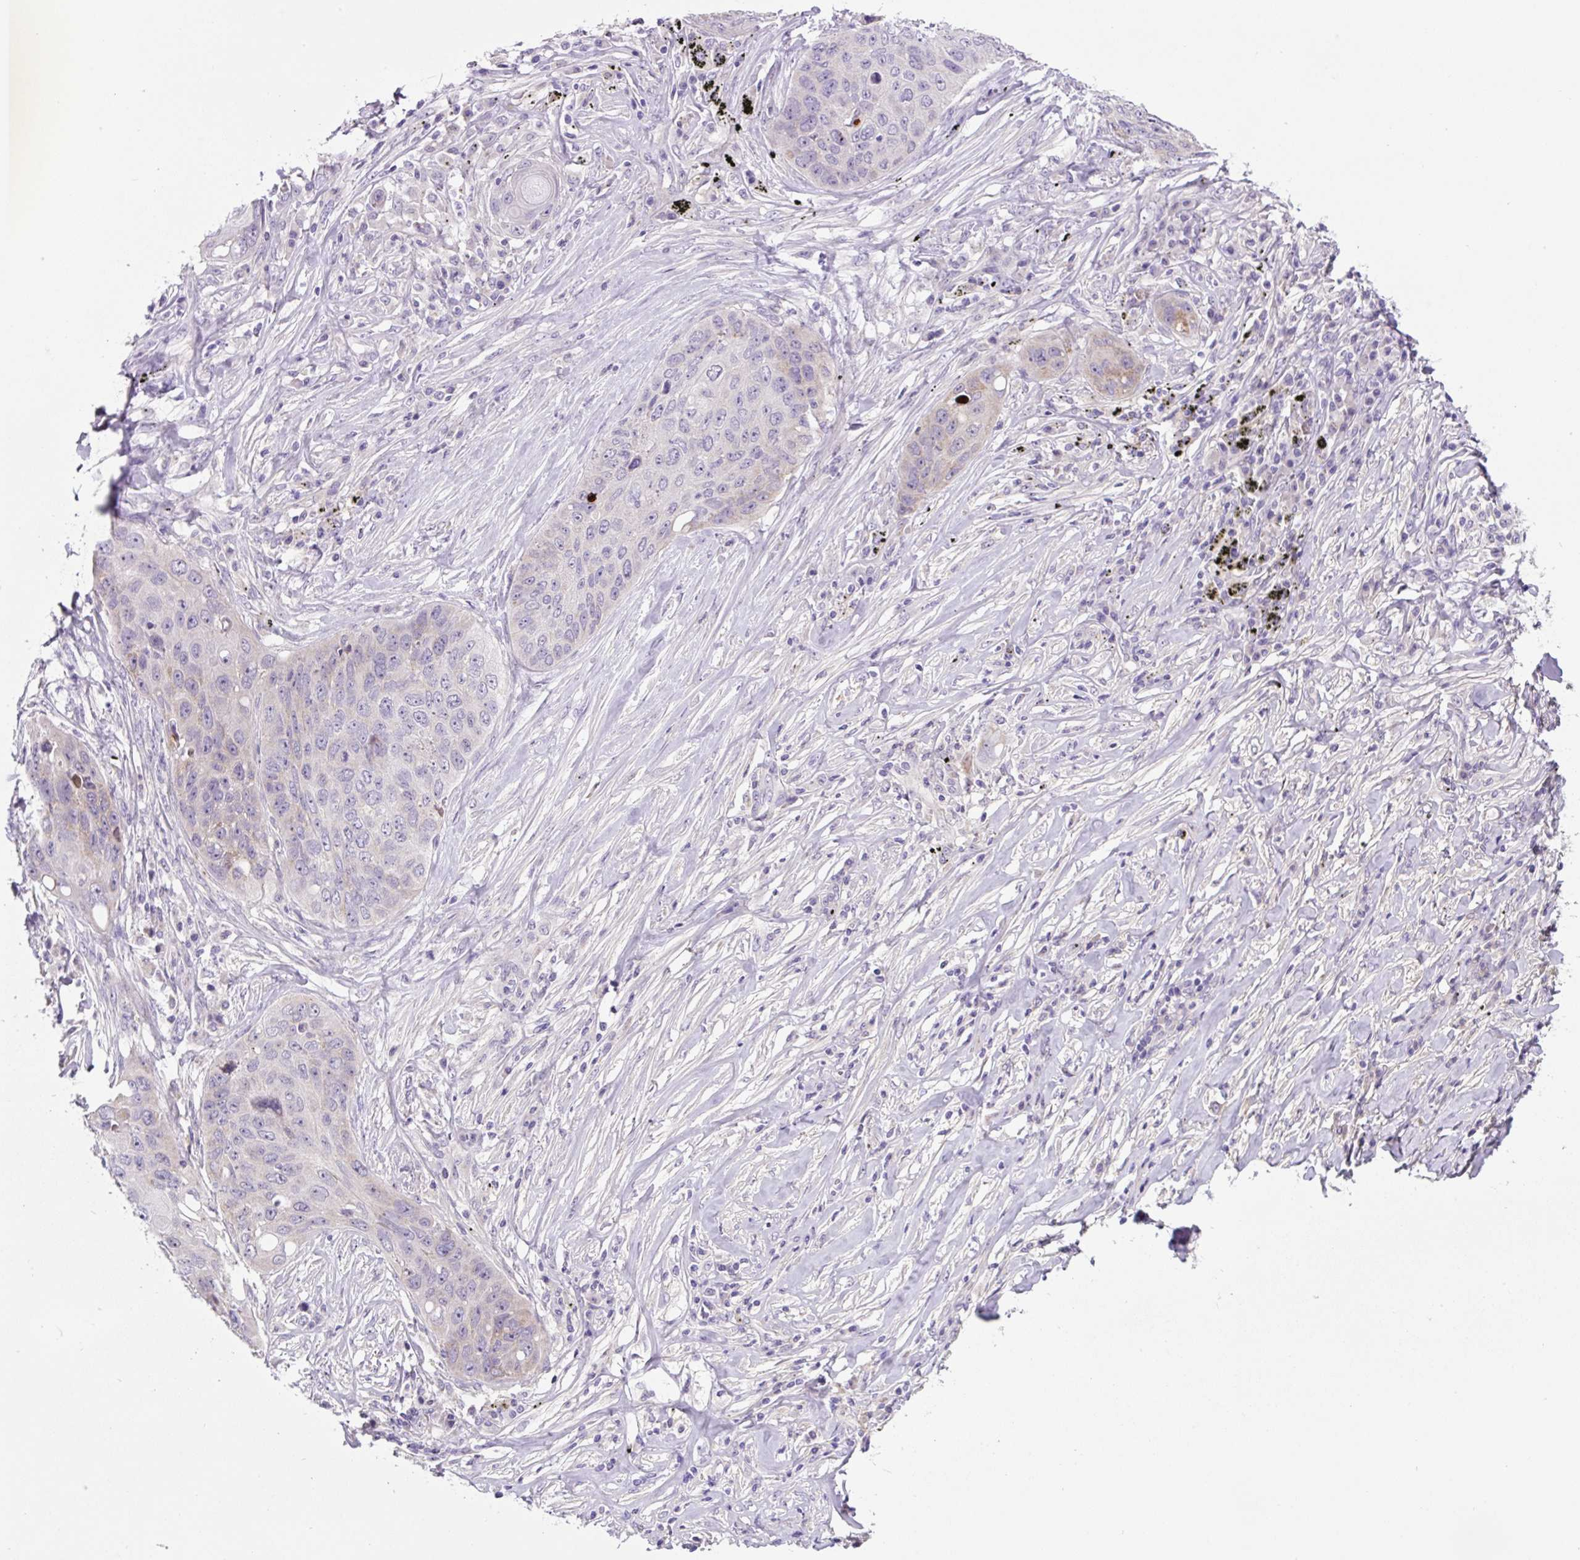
{"staining": {"intensity": "negative", "quantity": "none", "location": "none"}, "tissue": "lung cancer", "cell_type": "Tumor cells", "image_type": "cancer", "snomed": [{"axis": "morphology", "description": "Squamous cell carcinoma, NOS"}, {"axis": "topography", "description": "Lung"}], "caption": "Squamous cell carcinoma (lung) stained for a protein using IHC demonstrates no positivity tumor cells.", "gene": "OGDHL", "patient": {"sex": "female", "age": 63}}